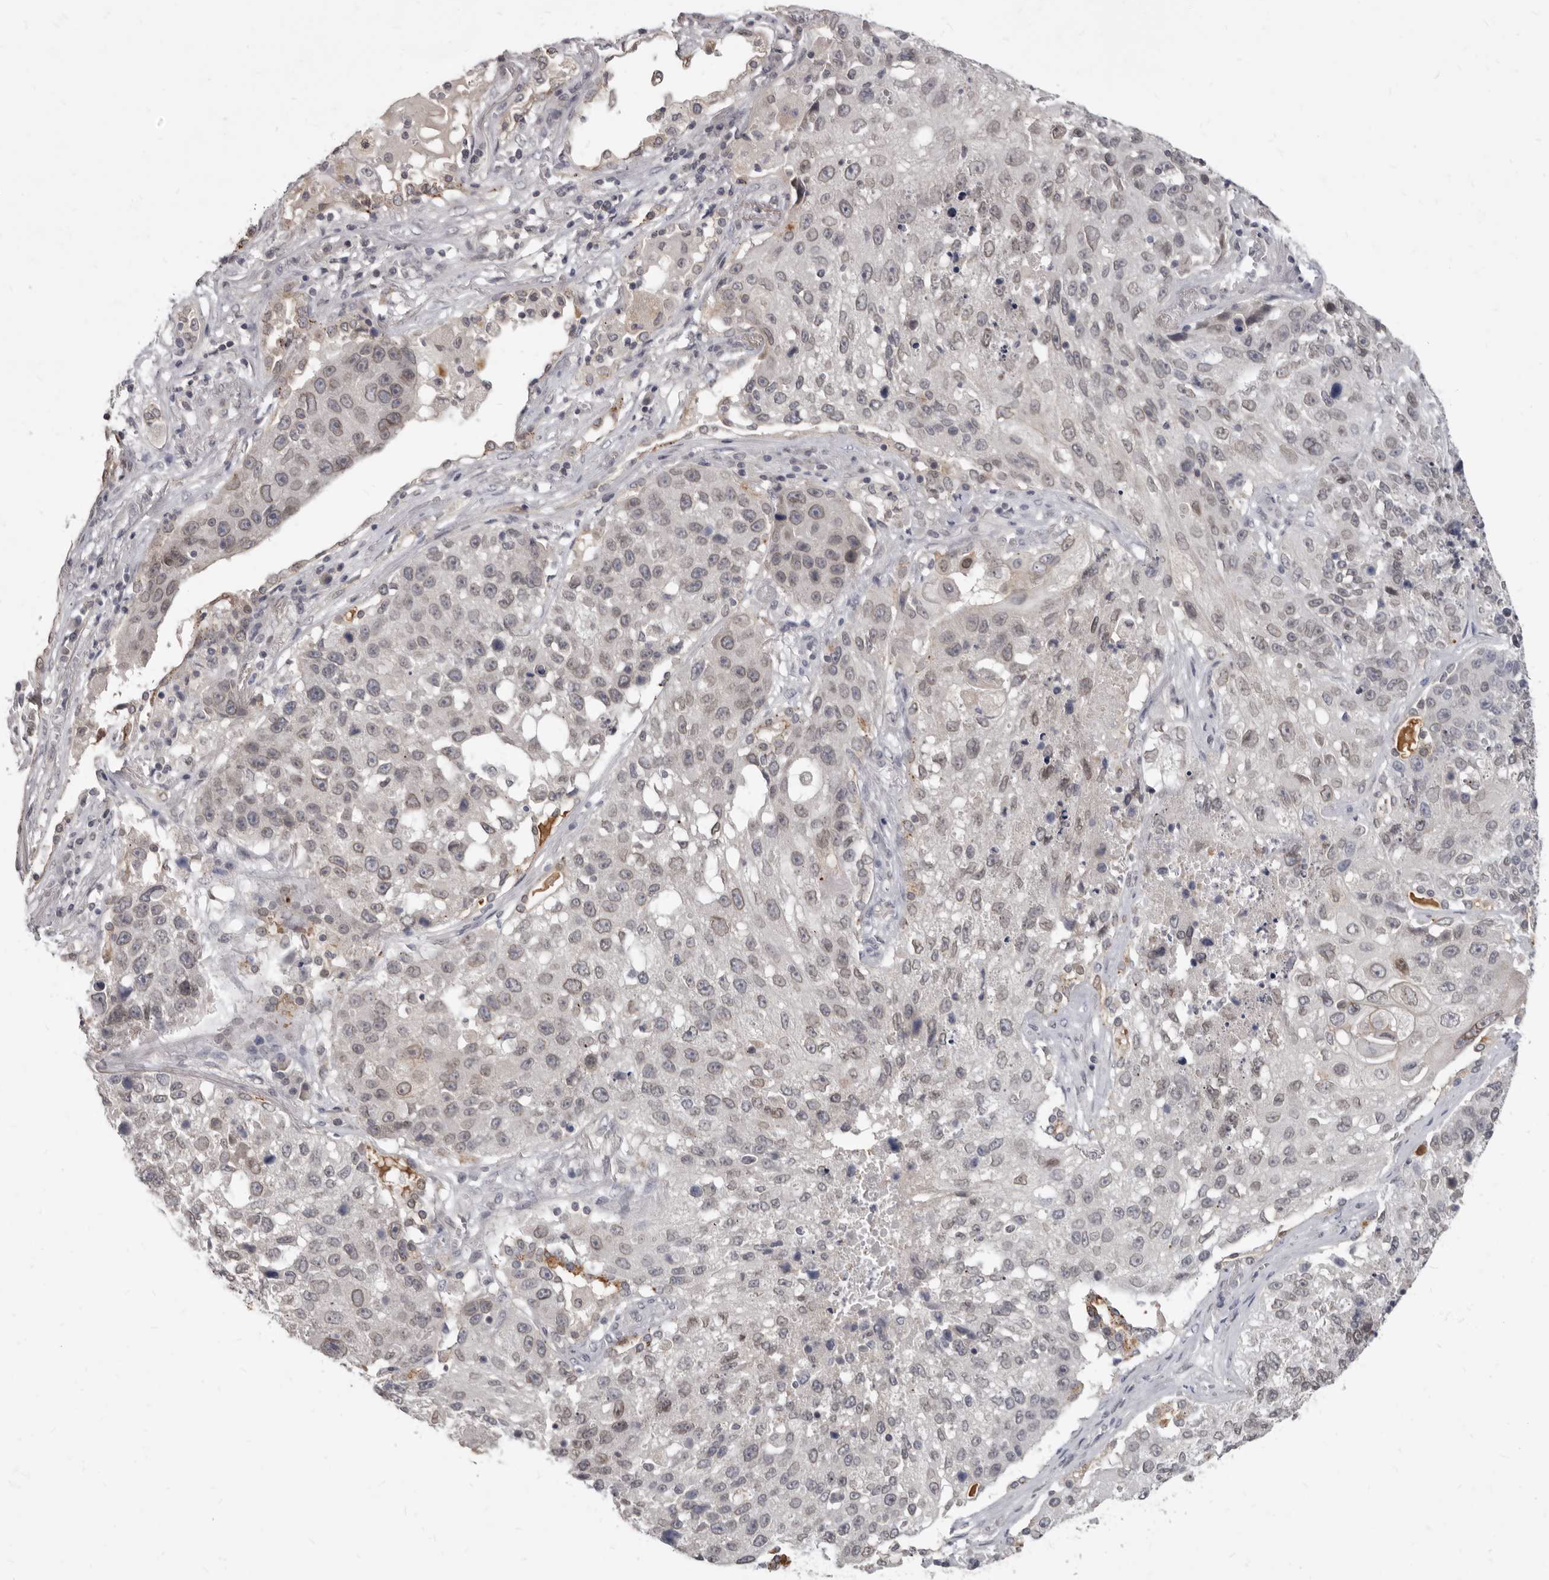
{"staining": {"intensity": "moderate", "quantity": "<25%", "location": "cytoplasmic/membranous,nuclear"}, "tissue": "lung cancer", "cell_type": "Tumor cells", "image_type": "cancer", "snomed": [{"axis": "morphology", "description": "Squamous cell carcinoma, NOS"}, {"axis": "topography", "description": "Lung"}], "caption": "Moderate cytoplasmic/membranous and nuclear protein expression is appreciated in approximately <25% of tumor cells in lung squamous cell carcinoma.", "gene": "SULT1E1", "patient": {"sex": "male", "age": 61}}